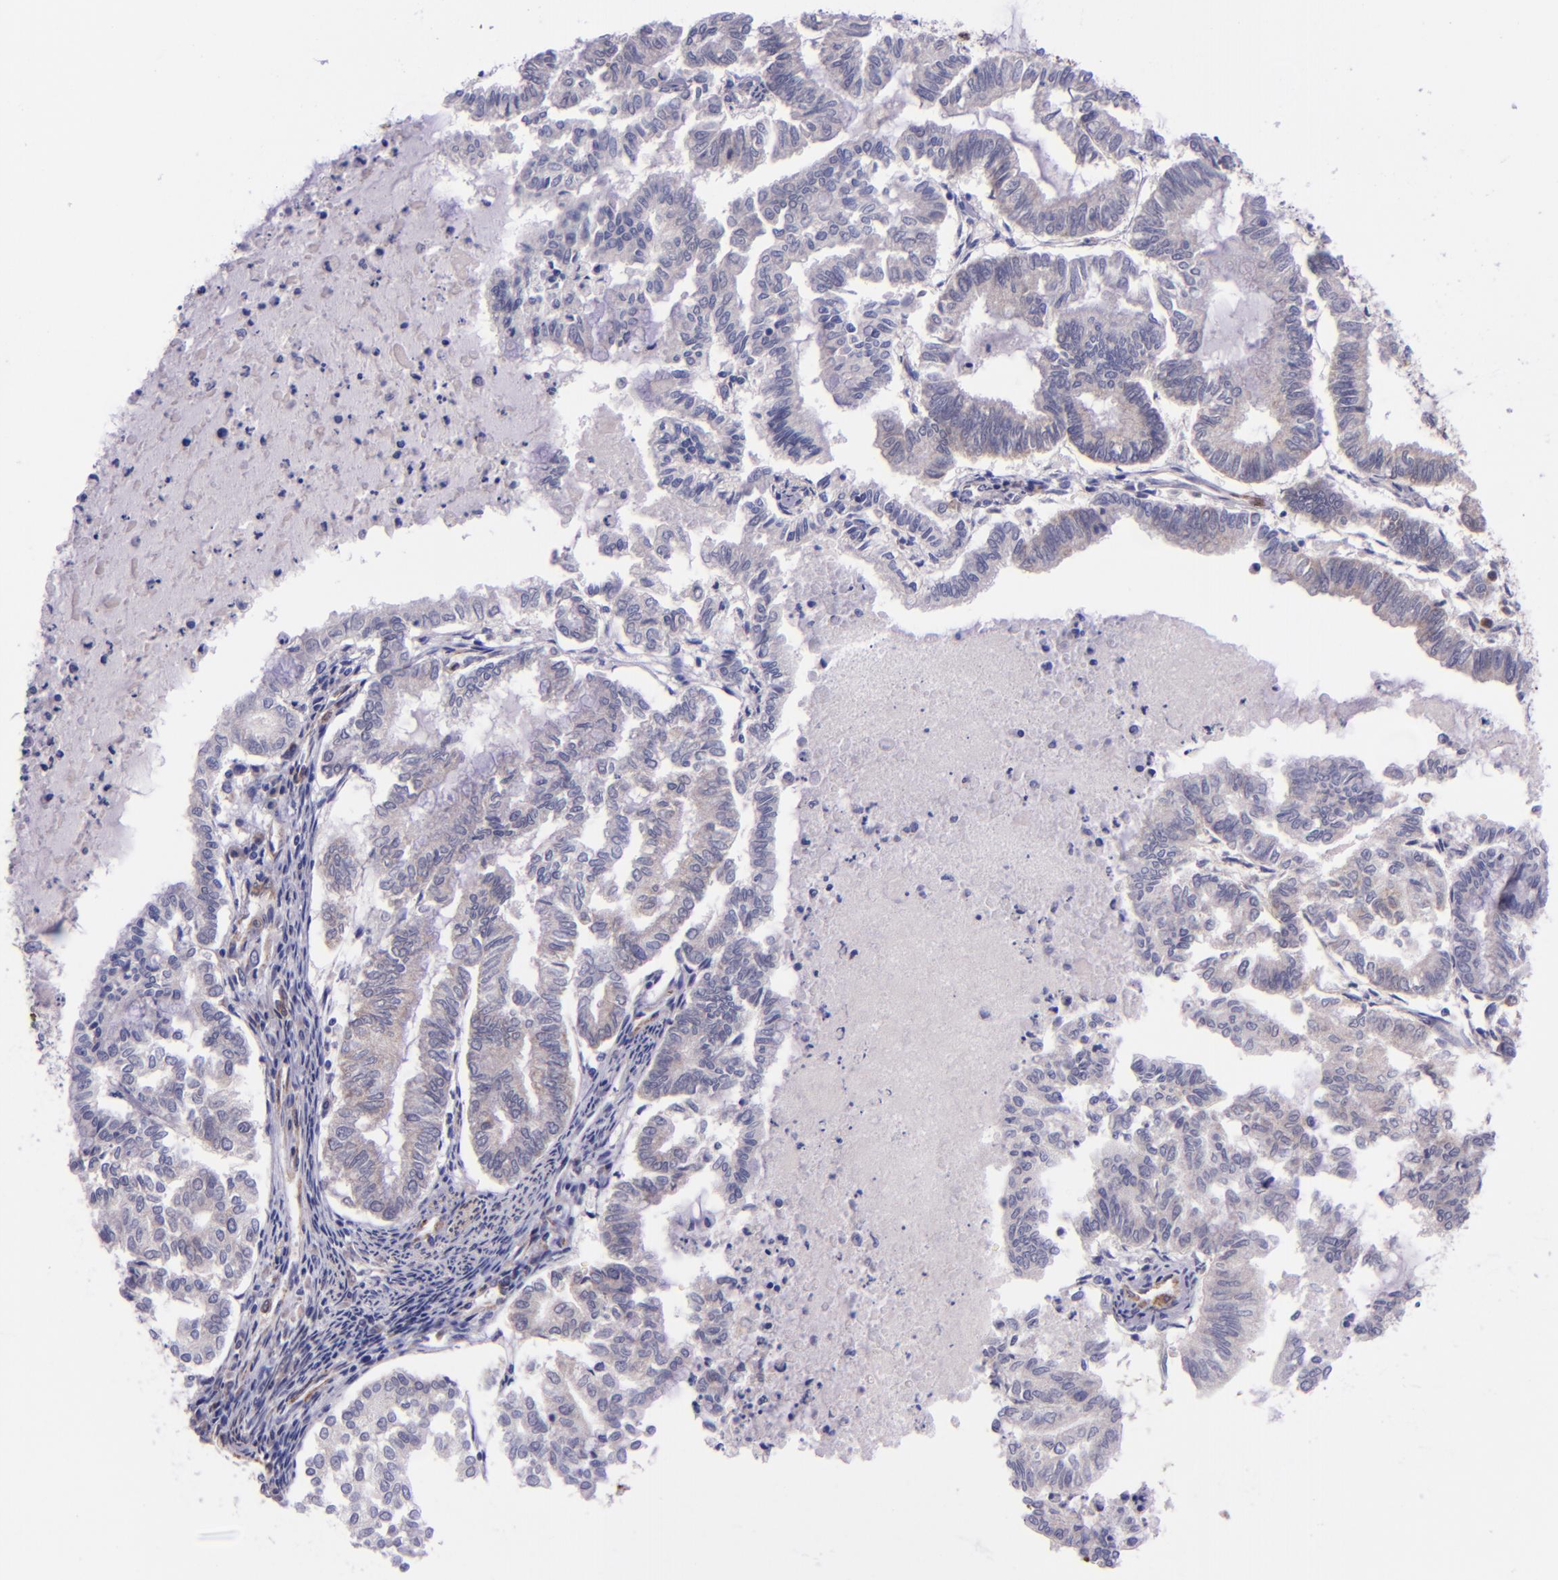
{"staining": {"intensity": "negative", "quantity": "none", "location": "none"}, "tissue": "endometrial cancer", "cell_type": "Tumor cells", "image_type": "cancer", "snomed": [{"axis": "morphology", "description": "Adenocarcinoma, NOS"}, {"axis": "topography", "description": "Endometrium"}], "caption": "Tumor cells are negative for brown protein staining in endometrial adenocarcinoma.", "gene": "IDH3G", "patient": {"sex": "female", "age": 79}}